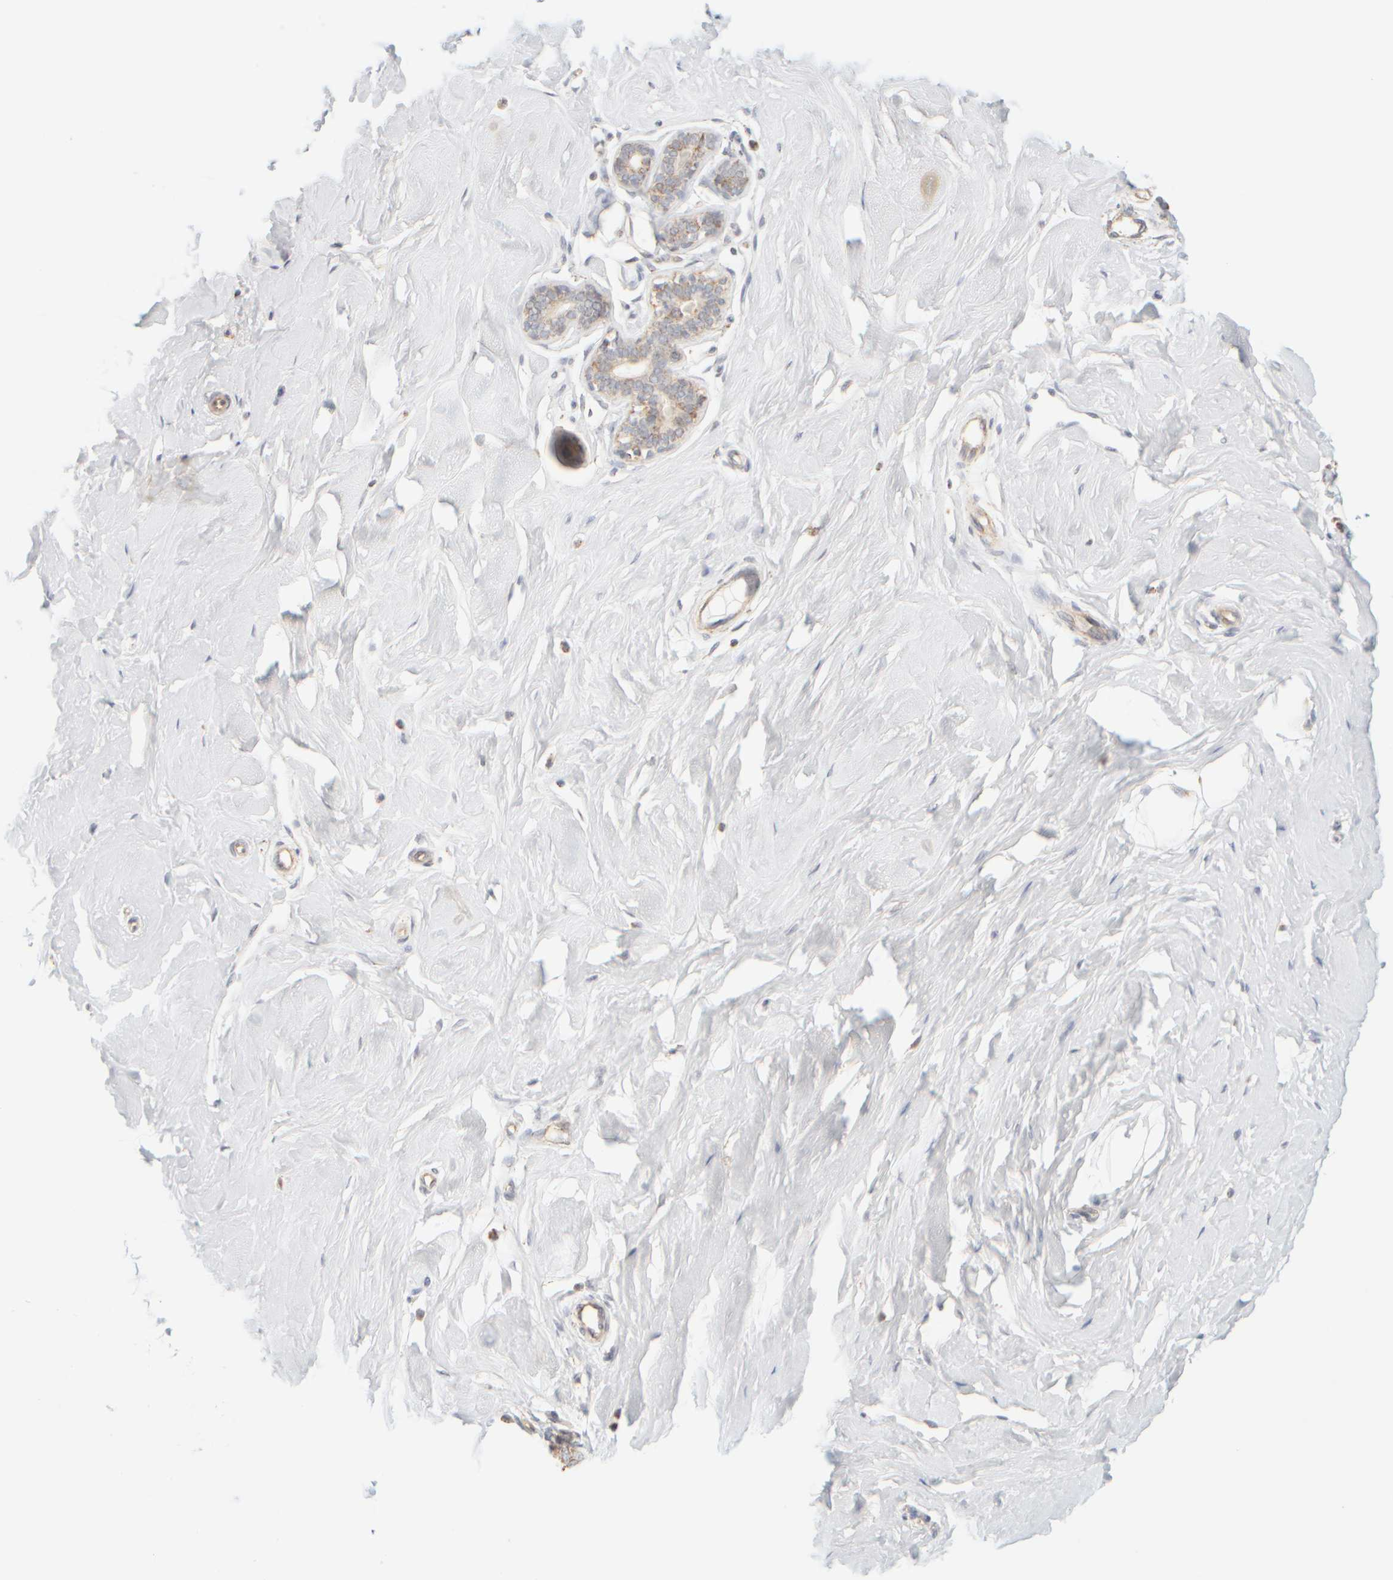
{"staining": {"intensity": "negative", "quantity": "none", "location": "none"}, "tissue": "breast", "cell_type": "Adipocytes", "image_type": "normal", "snomed": [{"axis": "morphology", "description": "Normal tissue, NOS"}, {"axis": "topography", "description": "Breast"}], "caption": "This is an IHC image of normal breast. There is no staining in adipocytes.", "gene": "APBB2", "patient": {"sex": "female", "age": 23}}